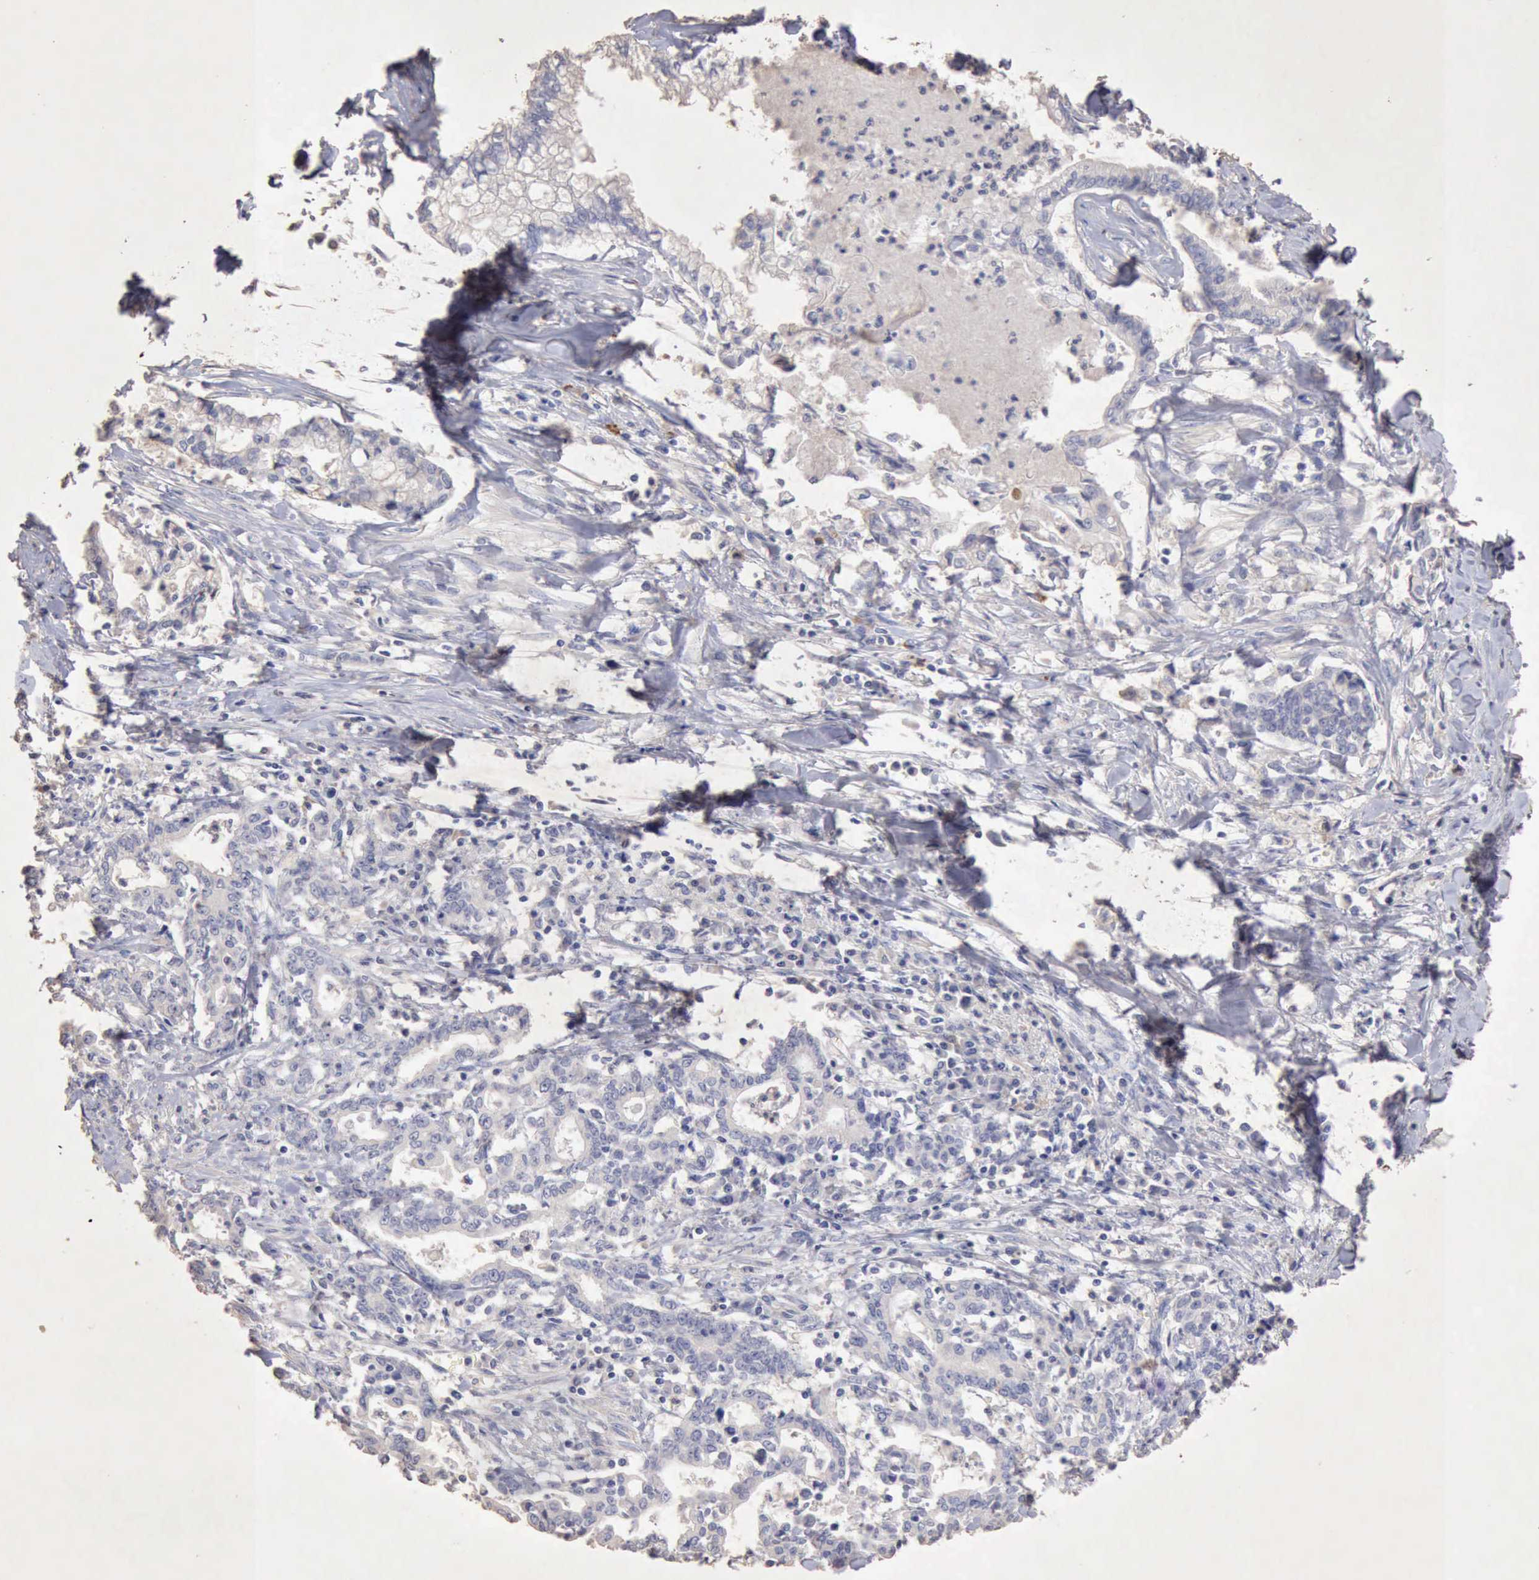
{"staining": {"intensity": "negative", "quantity": "none", "location": "none"}, "tissue": "liver cancer", "cell_type": "Tumor cells", "image_type": "cancer", "snomed": [{"axis": "morphology", "description": "Cholangiocarcinoma"}, {"axis": "topography", "description": "Liver"}], "caption": "Human cholangiocarcinoma (liver) stained for a protein using IHC reveals no staining in tumor cells.", "gene": "KRT6B", "patient": {"sex": "male", "age": 57}}